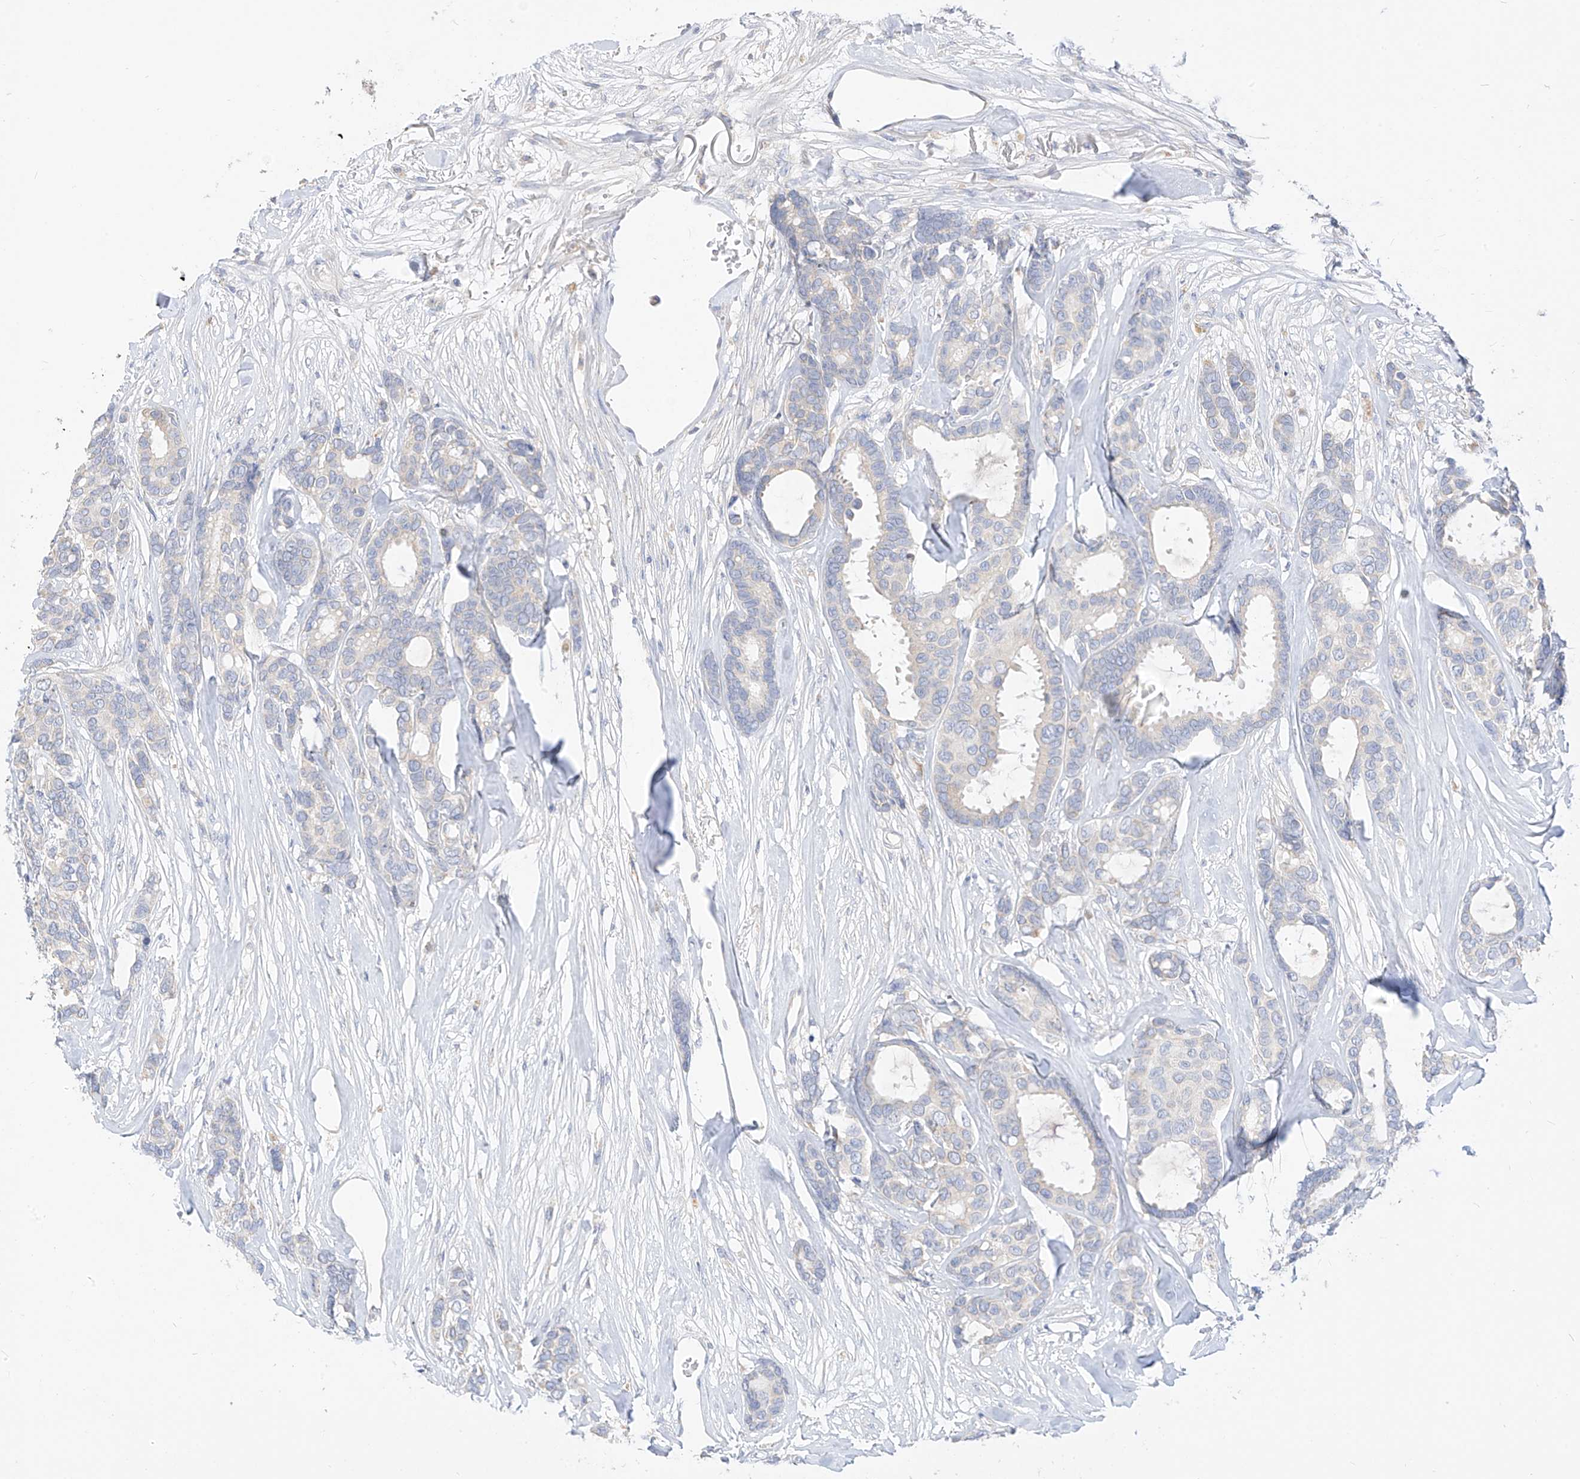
{"staining": {"intensity": "negative", "quantity": "none", "location": "none"}, "tissue": "breast cancer", "cell_type": "Tumor cells", "image_type": "cancer", "snomed": [{"axis": "morphology", "description": "Duct carcinoma"}, {"axis": "topography", "description": "Breast"}], "caption": "Immunohistochemical staining of human breast cancer (infiltrating ductal carcinoma) demonstrates no significant positivity in tumor cells.", "gene": "RASA2", "patient": {"sex": "female", "age": 87}}